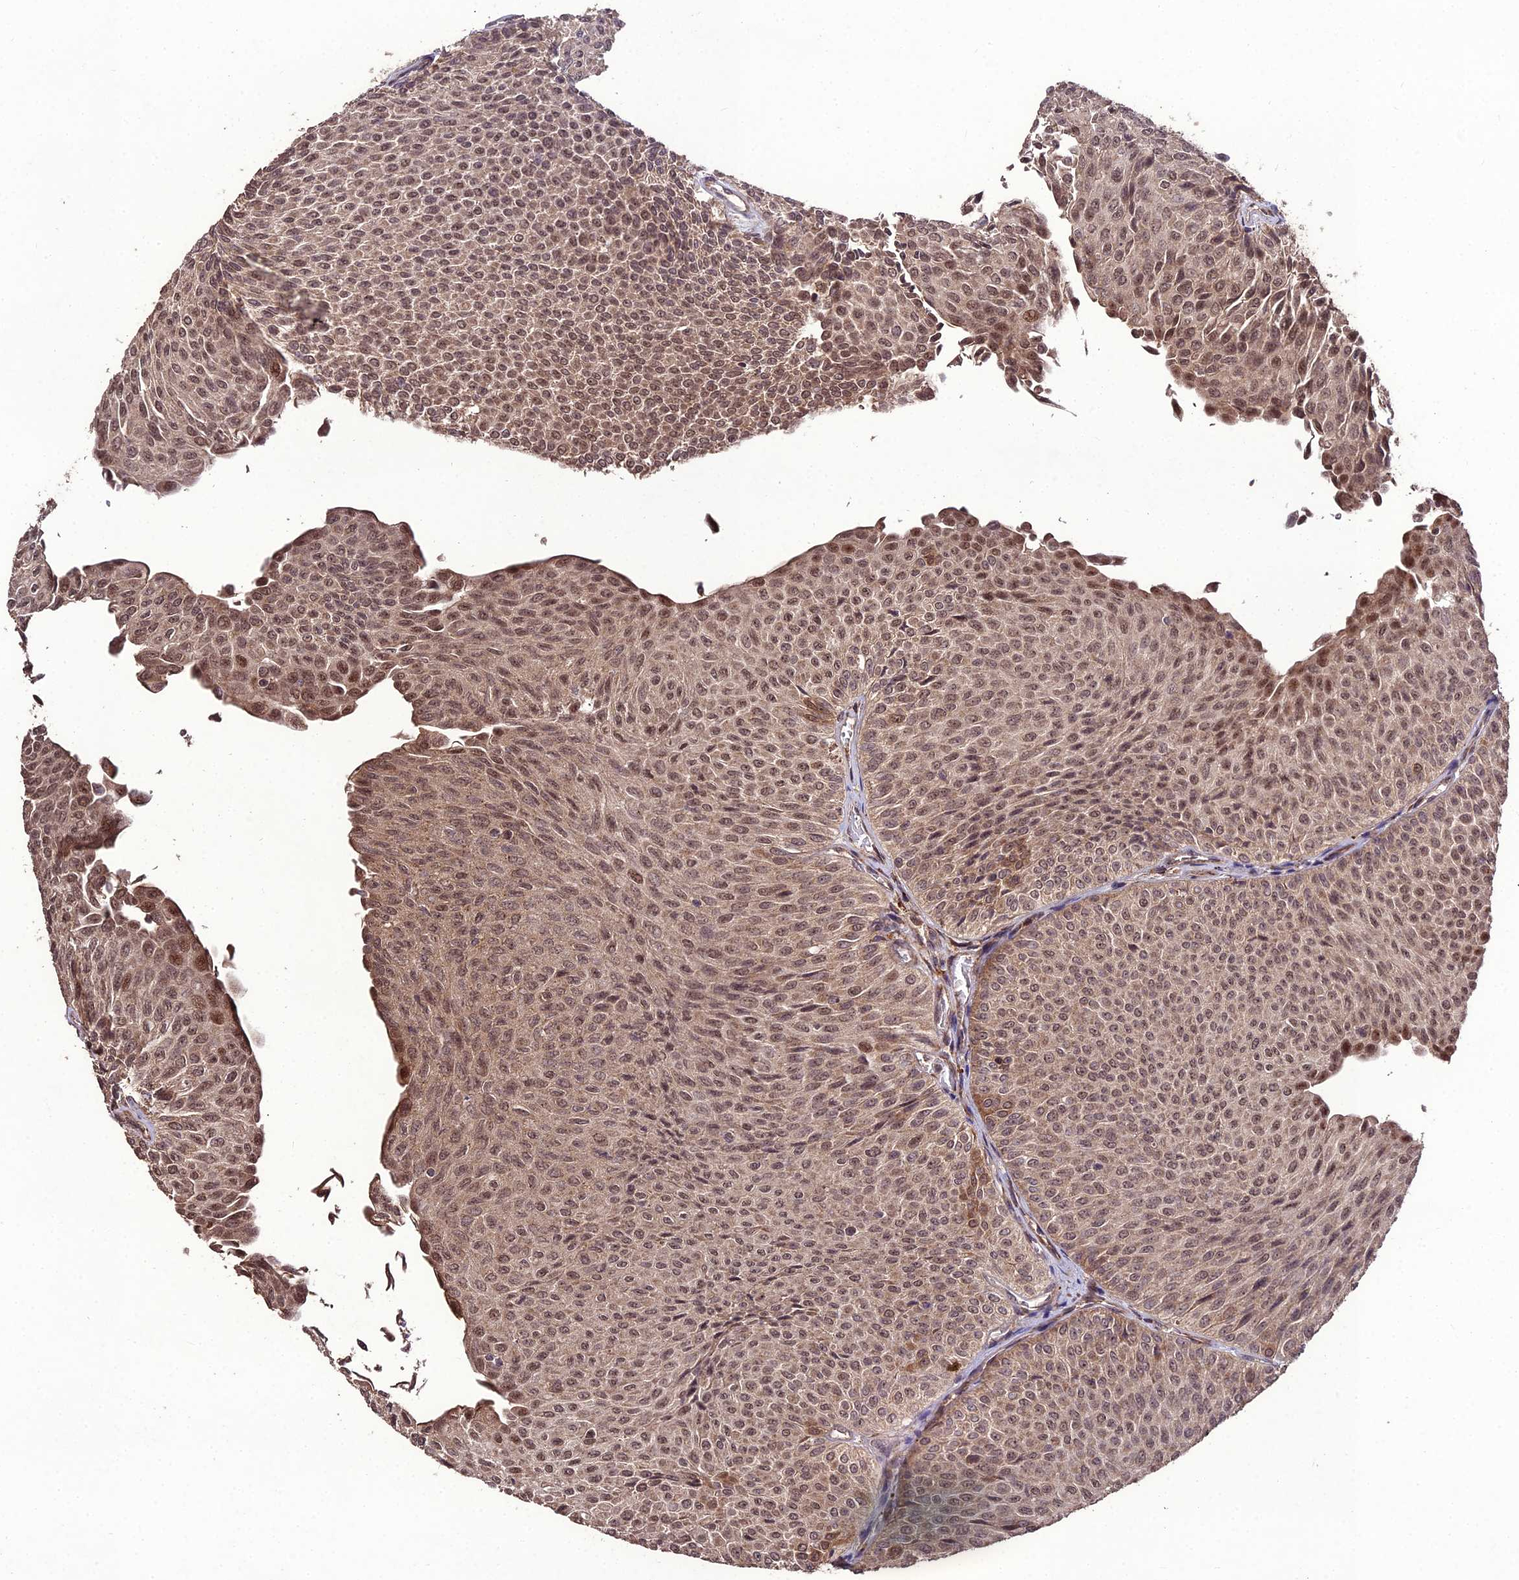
{"staining": {"intensity": "moderate", "quantity": ">75%", "location": "cytoplasmic/membranous,nuclear"}, "tissue": "urothelial cancer", "cell_type": "Tumor cells", "image_type": "cancer", "snomed": [{"axis": "morphology", "description": "Urothelial carcinoma, Low grade"}, {"axis": "topography", "description": "Urinary bladder"}], "caption": "A medium amount of moderate cytoplasmic/membranous and nuclear staining is seen in approximately >75% of tumor cells in urothelial cancer tissue. The staining was performed using DAB to visualize the protein expression in brown, while the nuclei were stained in blue with hematoxylin (Magnification: 20x).", "gene": "ZNF766", "patient": {"sex": "male", "age": 78}}